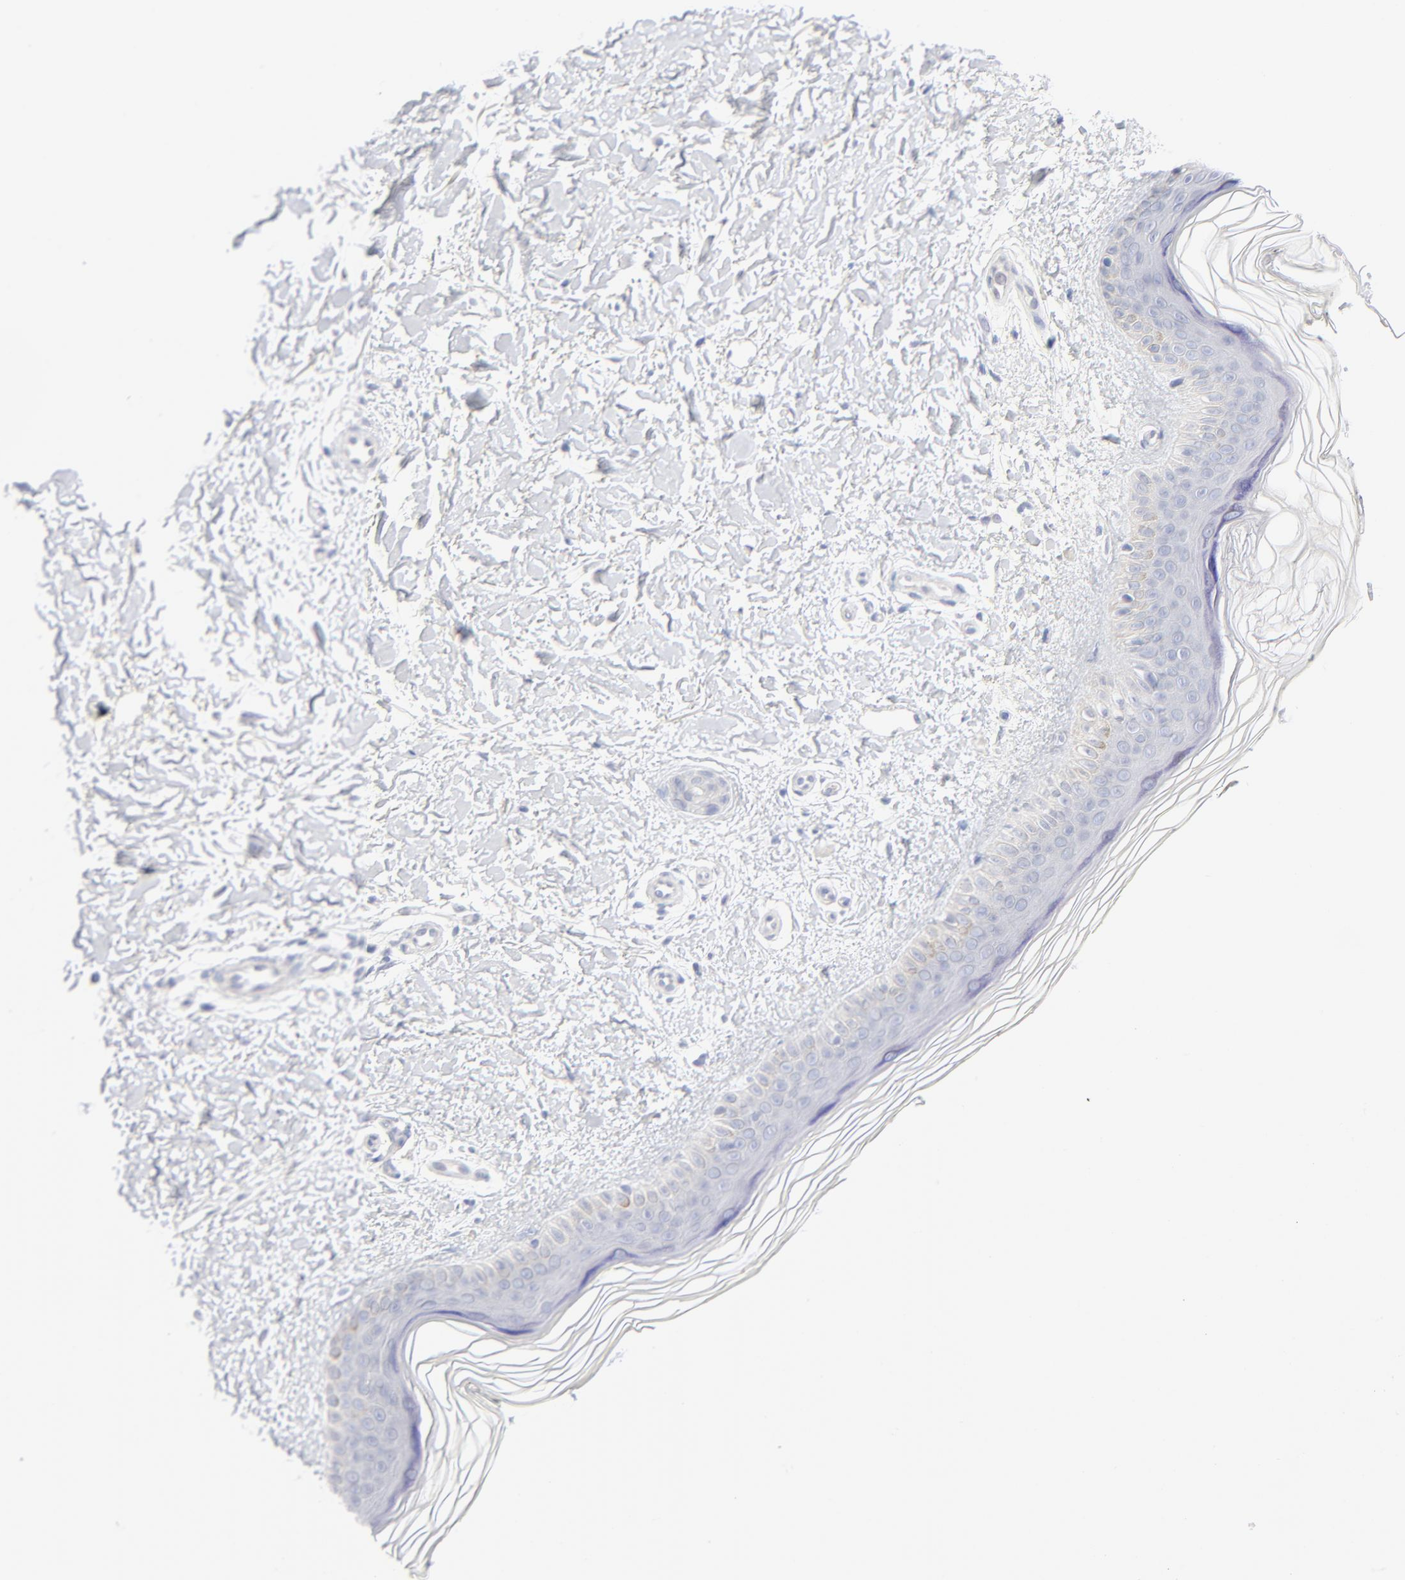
{"staining": {"intensity": "negative", "quantity": "none", "location": "none"}, "tissue": "skin", "cell_type": "Fibroblasts", "image_type": "normal", "snomed": [{"axis": "morphology", "description": "Normal tissue, NOS"}, {"axis": "topography", "description": "Skin"}], "caption": "A micrograph of human skin is negative for staining in fibroblasts. (DAB immunohistochemistry, high magnification).", "gene": "ONECUT1", "patient": {"sex": "female", "age": 19}}